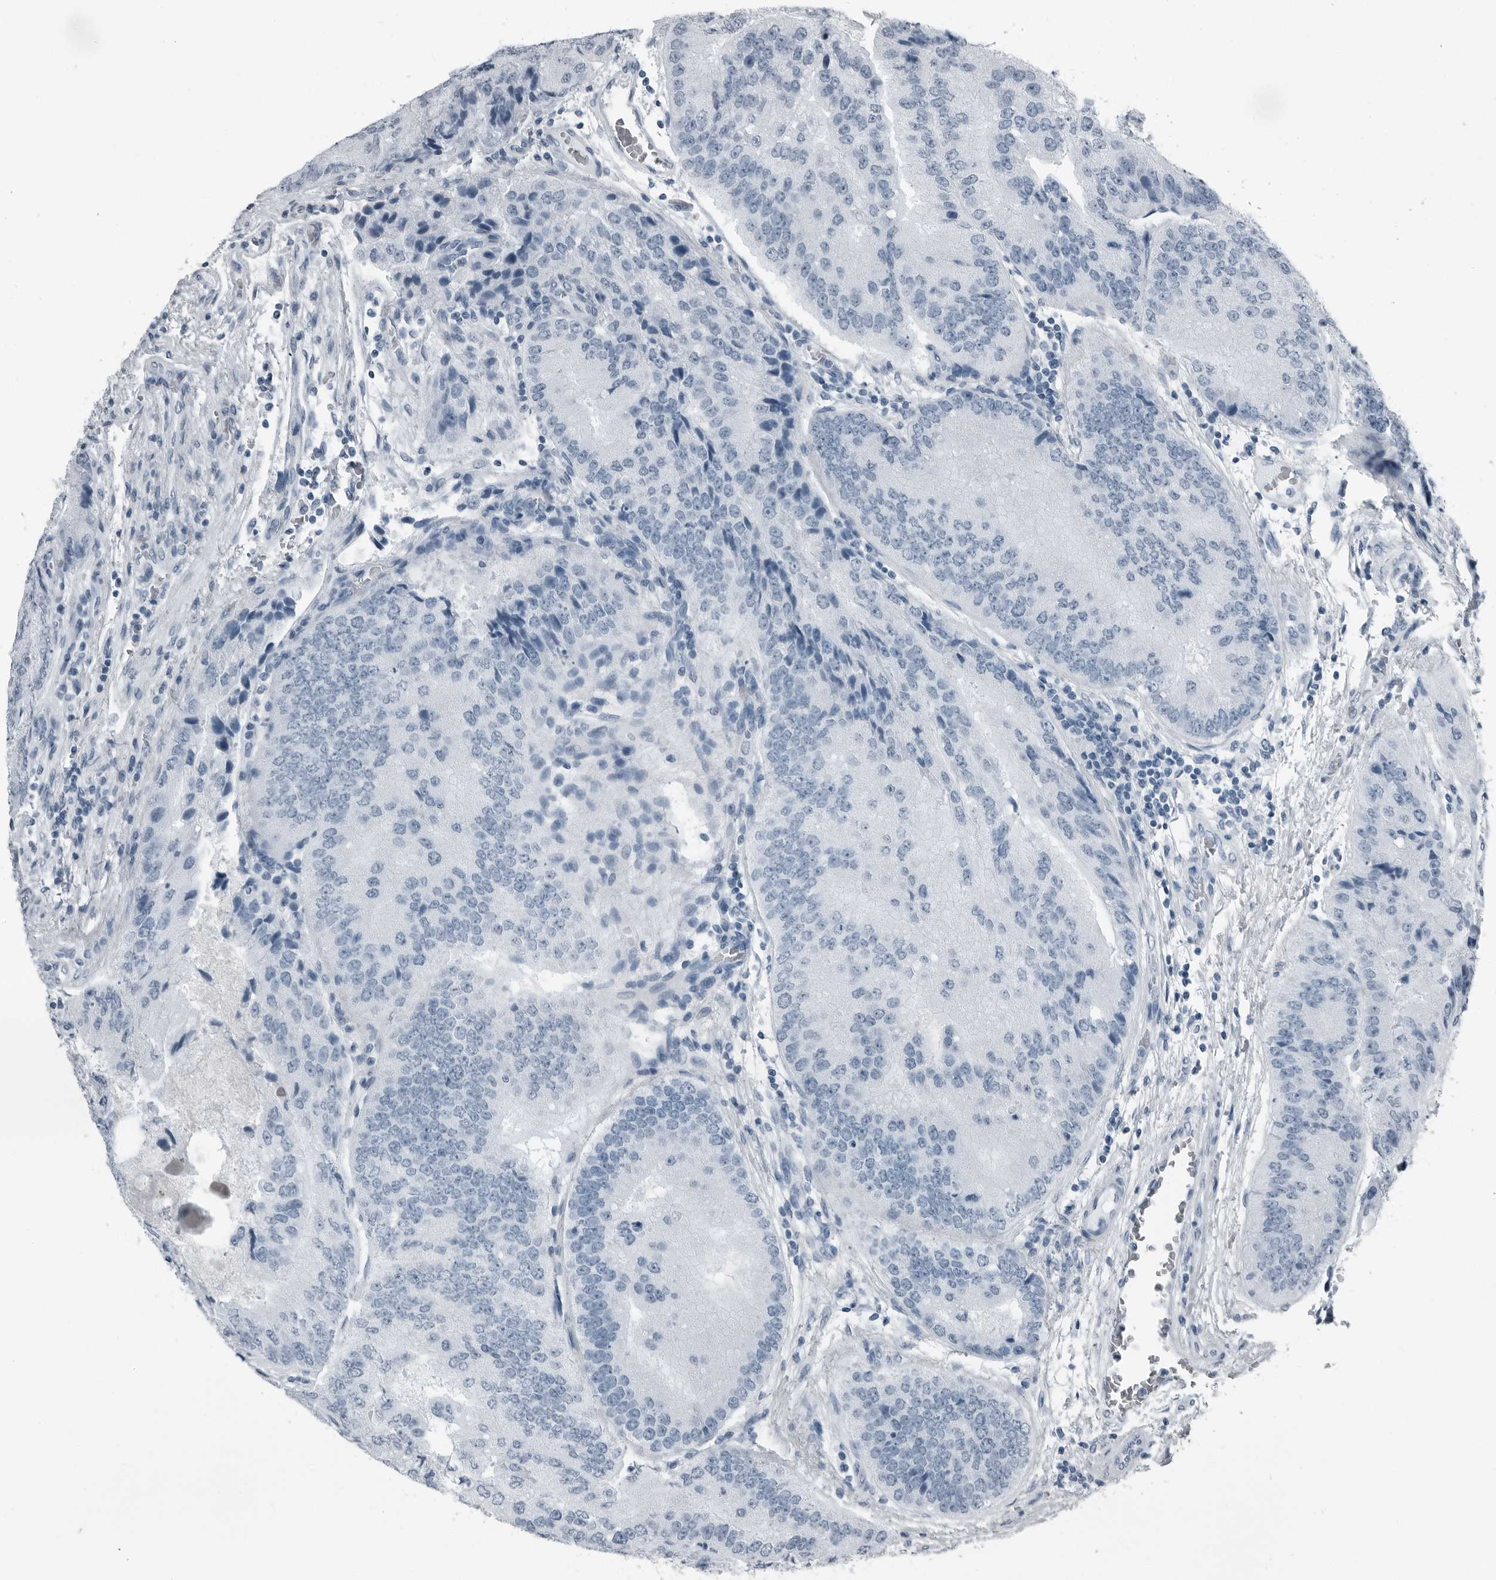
{"staining": {"intensity": "negative", "quantity": "none", "location": "none"}, "tissue": "prostate cancer", "cell_type": "Tumor cells", "image_type": "cancer", "snomed": [{"axis": "morphology", "description": "Adenocarcinoma, High grade"}, {"axis": "topography", "description": "Prostate"}], "caption": "Prostate cancer (adenocarcinoma (high-grade)) was stained to show a protein in brown. There is no significant staining in tumor cells.", "gene": "PRSS1", "patient": {"sex": "male", "age": 70}}